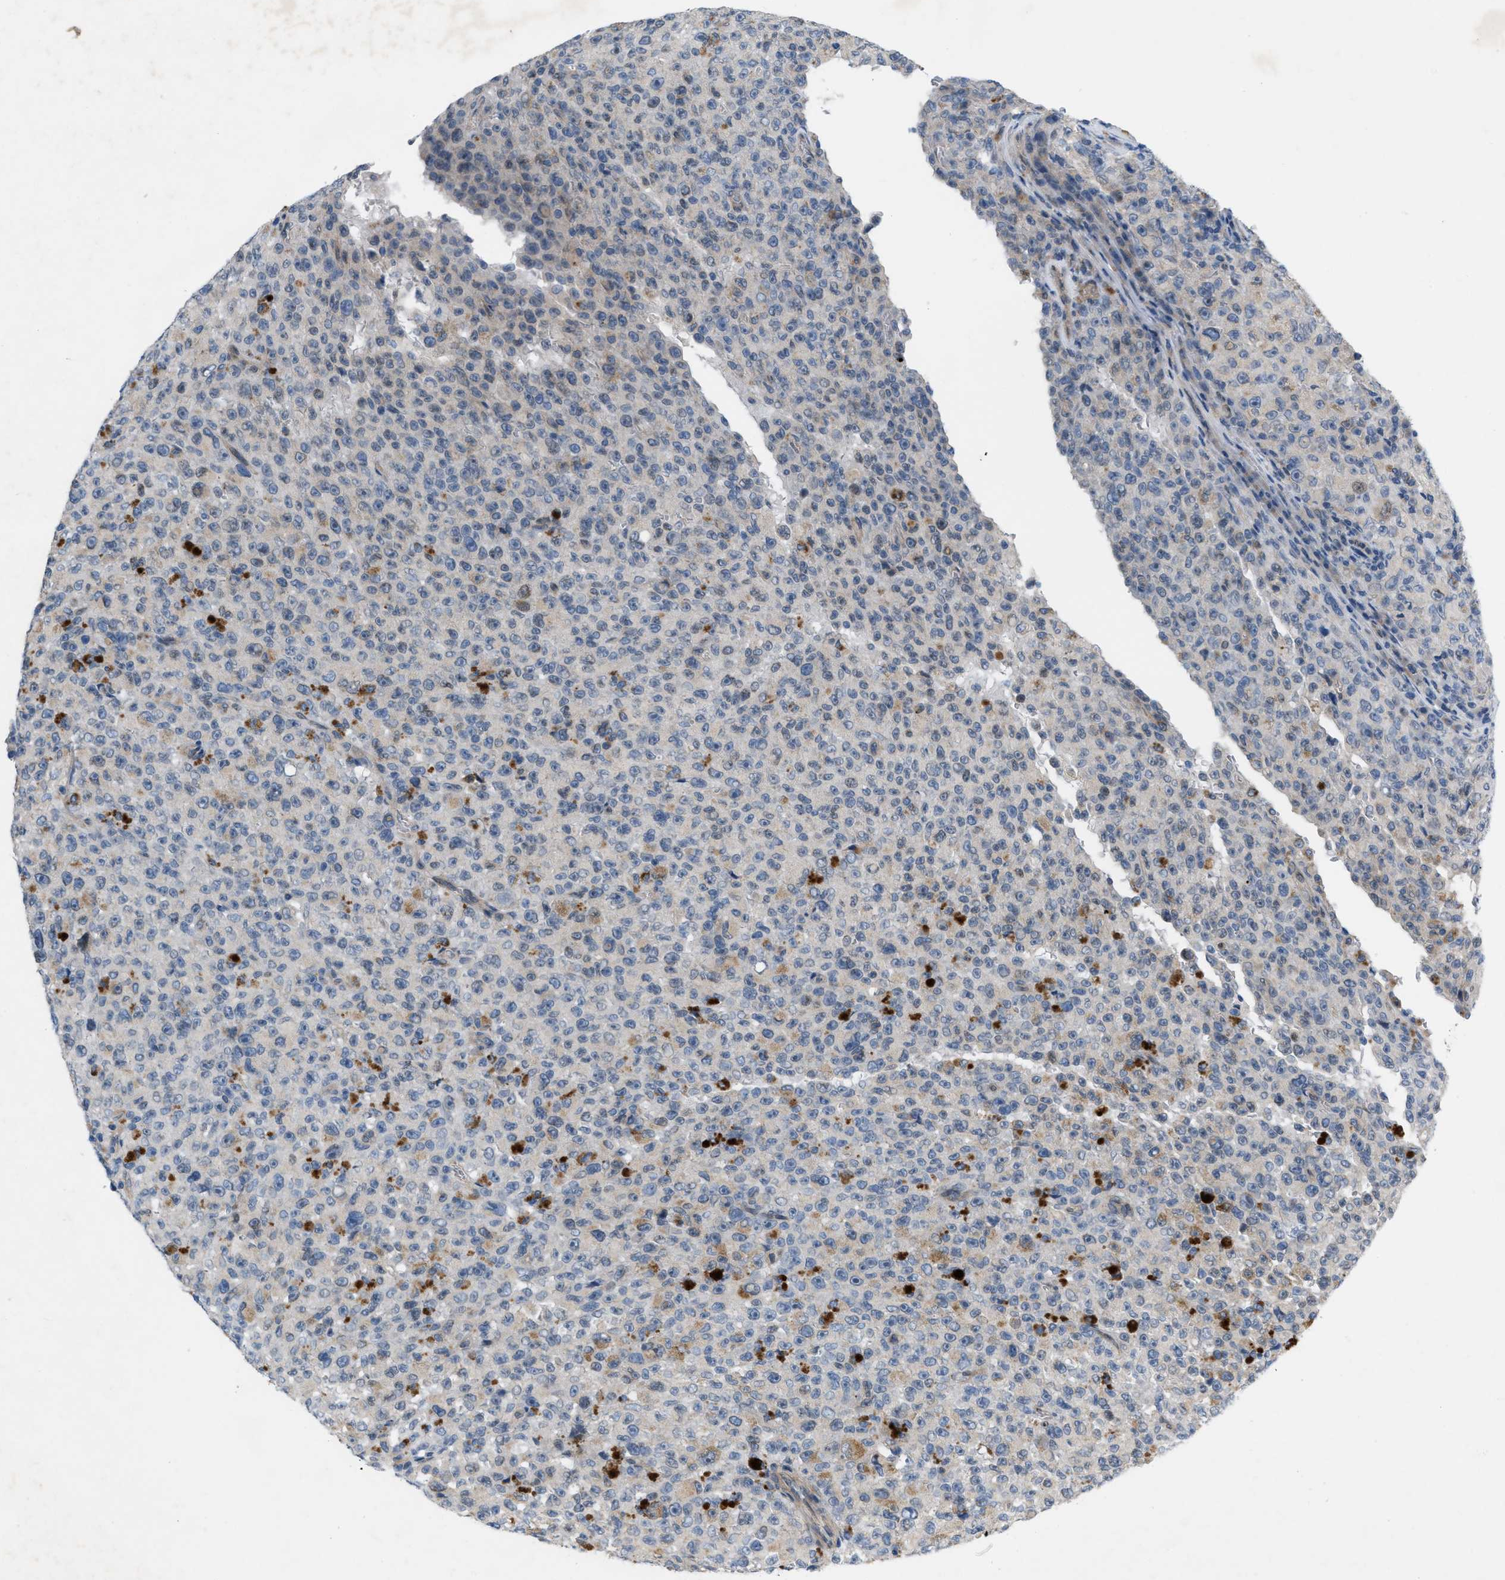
{"staining": {"intensity": "negative", "quantity": "none", "location": "none"}, "tissue": "melanoma", "cell_type": "Tumor cells", "image_type": "cancer", "snomed": [{"axis": "morphology", "description": "Malignant melanoma, NOS"}, {"axis": "topography", "description": "Skin"}], "caption": "This is an IHC image of malignant melanoma. There is no expression in tumor cells.", "gene": "NDEL1", "patient": {"sex": "female", "age": 82}}